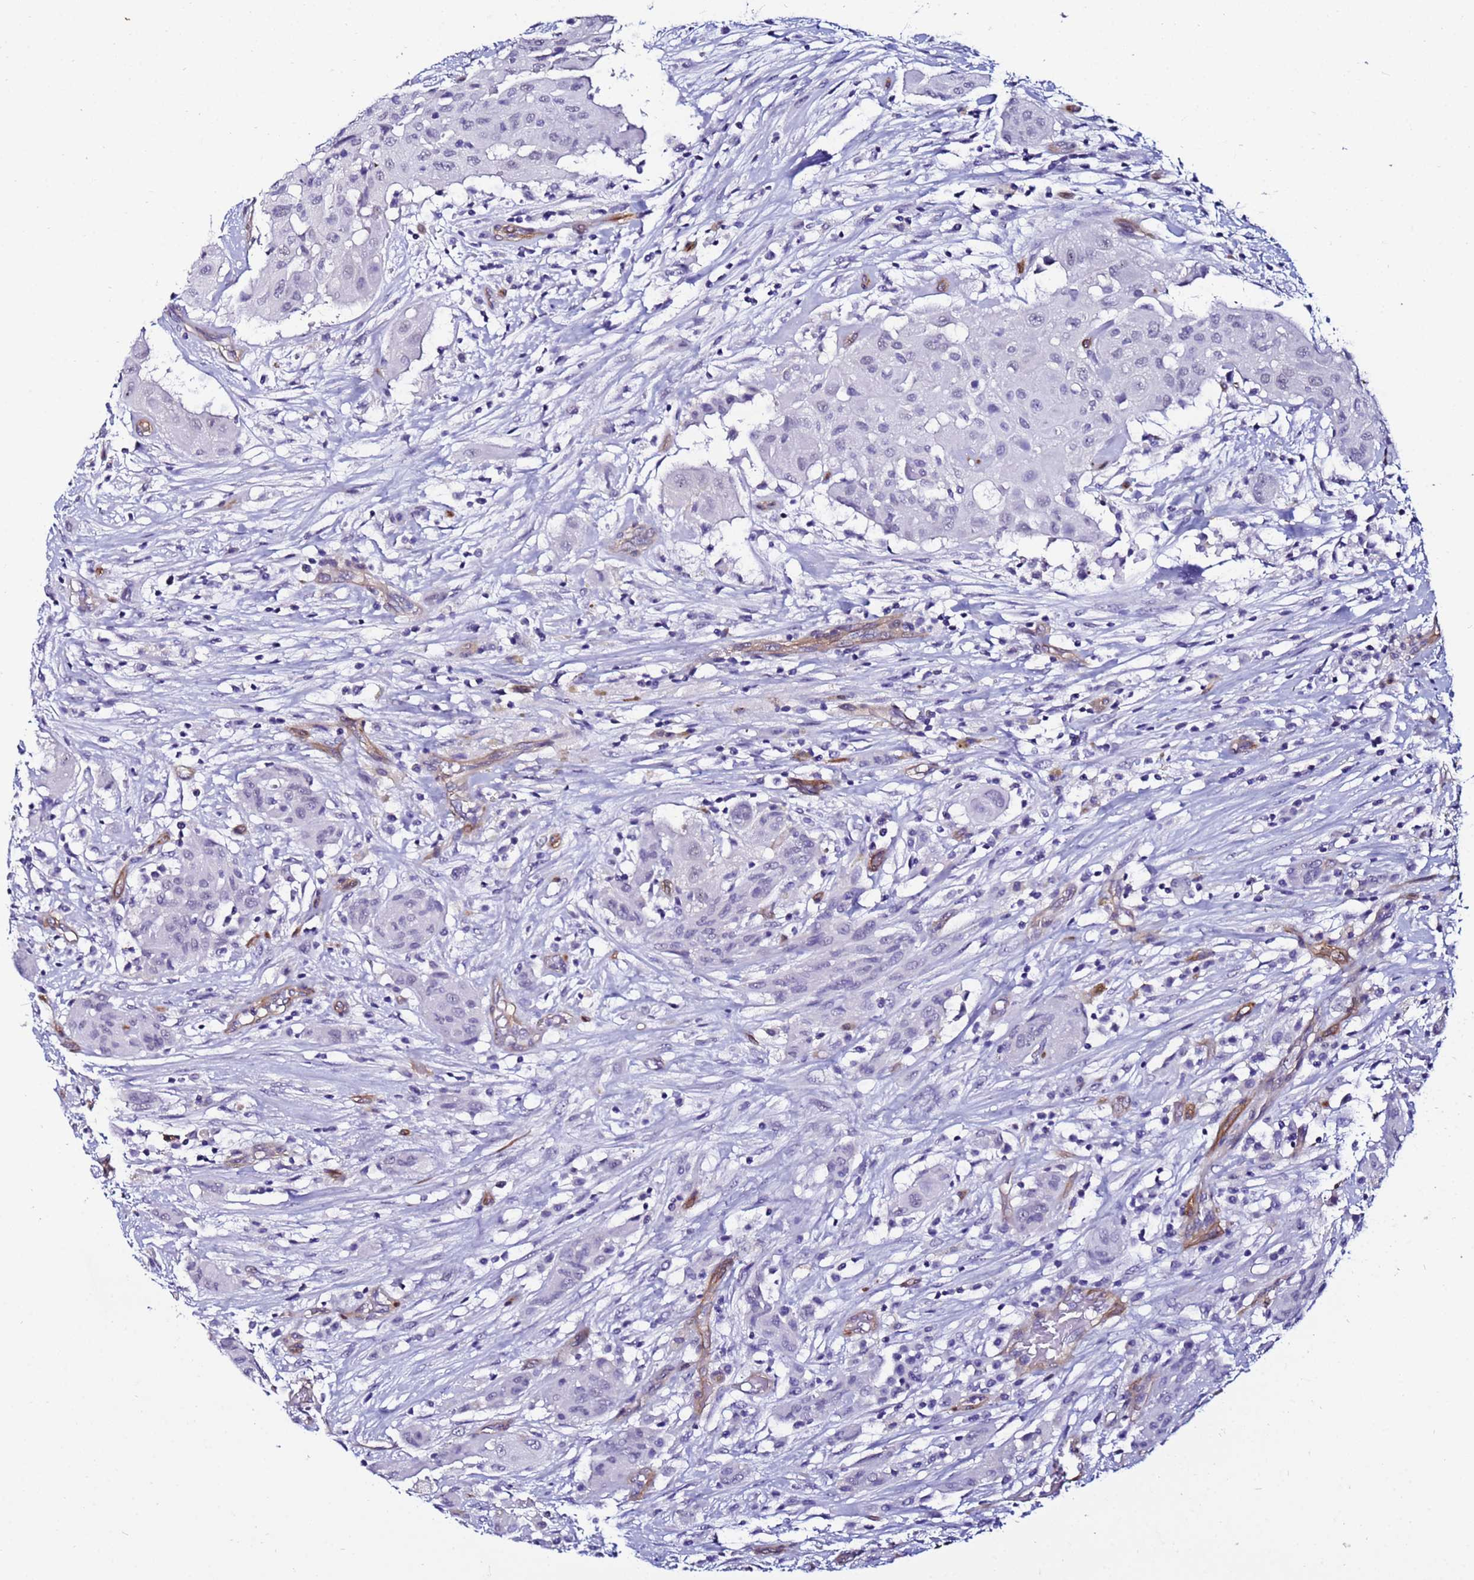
{"staining": {"intensity": "negative", "quantity": "none", "location": "none"}, "tissue": "thyroid cancer", "cell_type": "Tumor cells", "image_type": "cancer", "snomed": [{"axis": "morphology", "description": "Papillary adenocarcinoma, NOS"}, {"axis": "topography", "description": "Thyroid gland"}], "caption": "The histopathology image shows no staining of tumor cells in thyroid cancer.", "gene": "DEFB104A", "patient": {"sex": "female", "age": 59}}